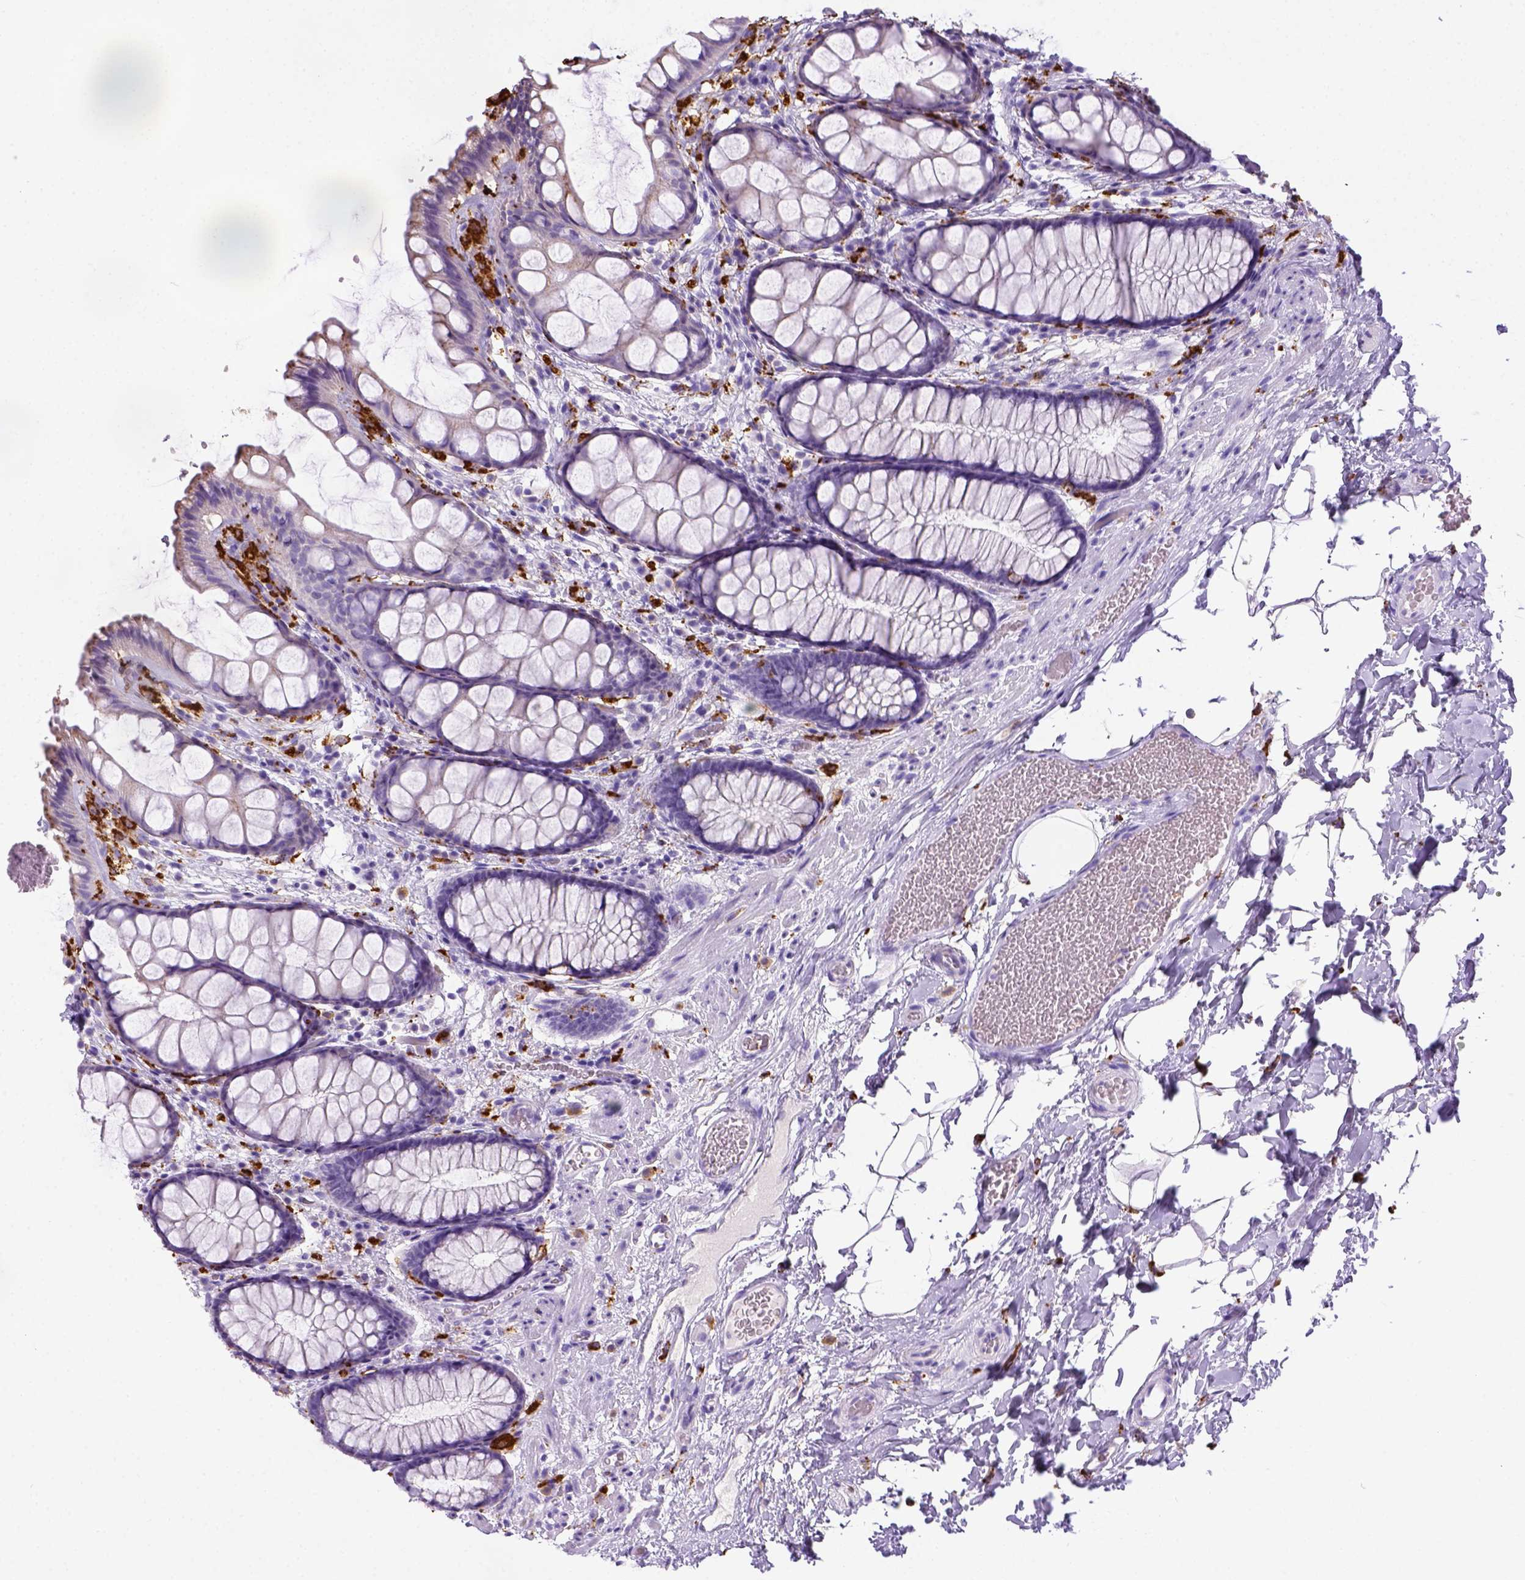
{"staining": {"intensity": "negative", "quantity": "none", "location": "none"}, "tissue": "rectum", "cell_type": "Glandular cells", "image_type": "normal", "snomed": [{"axis": "morphology", "description": "Normal tissue, NOS"}, {"axis": "topography", "description": "Rectum"}], "caption": "Micrograph shows no significant protein staining in glandular cells of normal rectum.", "gene": "CD68", "patient": {"sex": "female", "age": 62}}